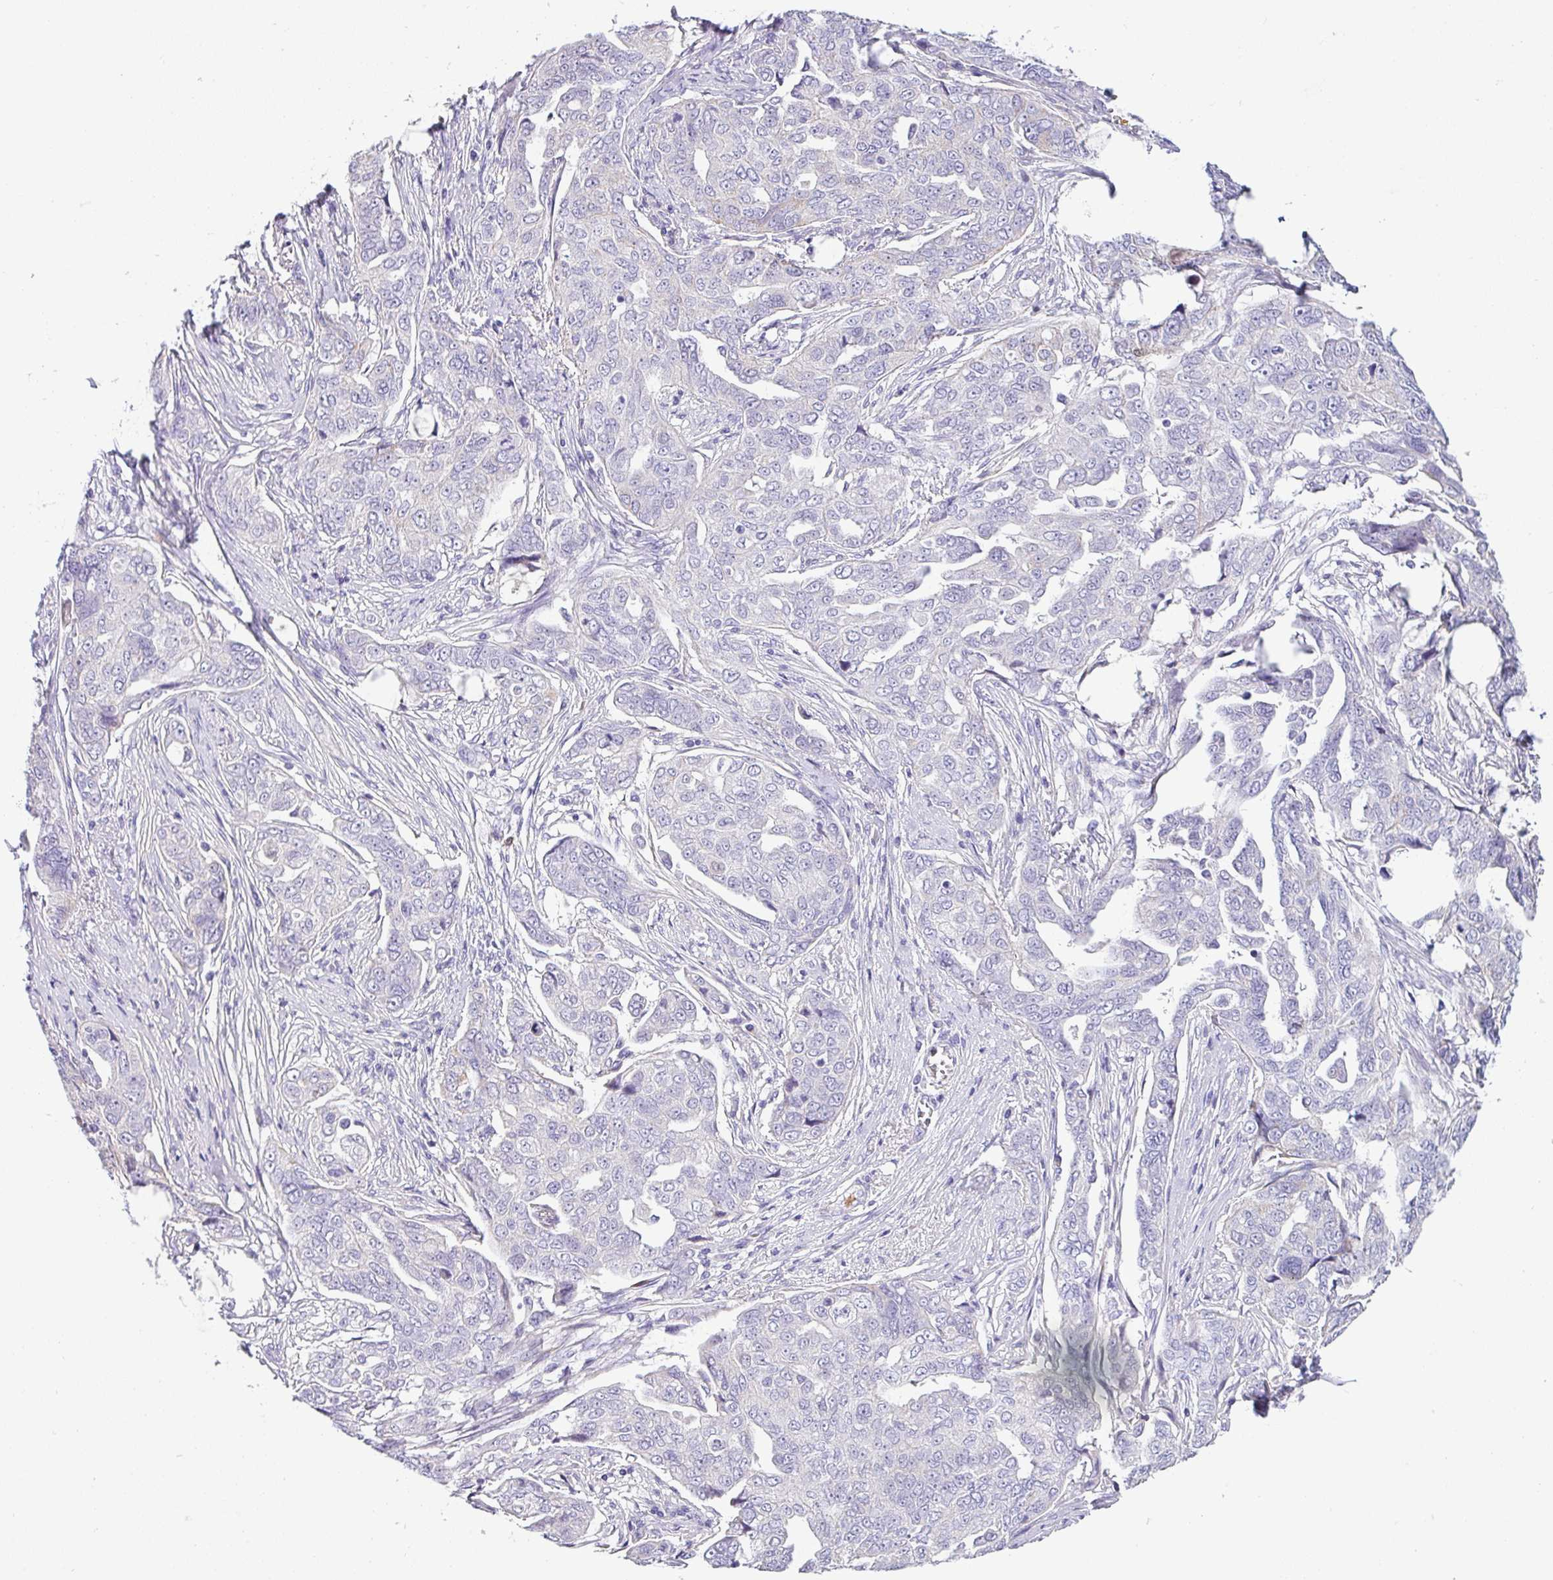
{"staining": {"intensity": "negative", "quantity": "none", "location": "none"}, "tissue": "ovarian cancer", "cell_type": "Tumor cells", "image_type": "cancer", "snomed": [{"axis": "morphology", "description": "Carcinoma, endometroid"}, {"axis": "topography", "description": "Ovary"}], "caption": "Photomicrograph shows no protein expression in tumor cells of ovarian cancer (endometroid carcinoma) tissue.", "gene": "SH2D3C", "patient": {"sex": "female", "age": 70}}